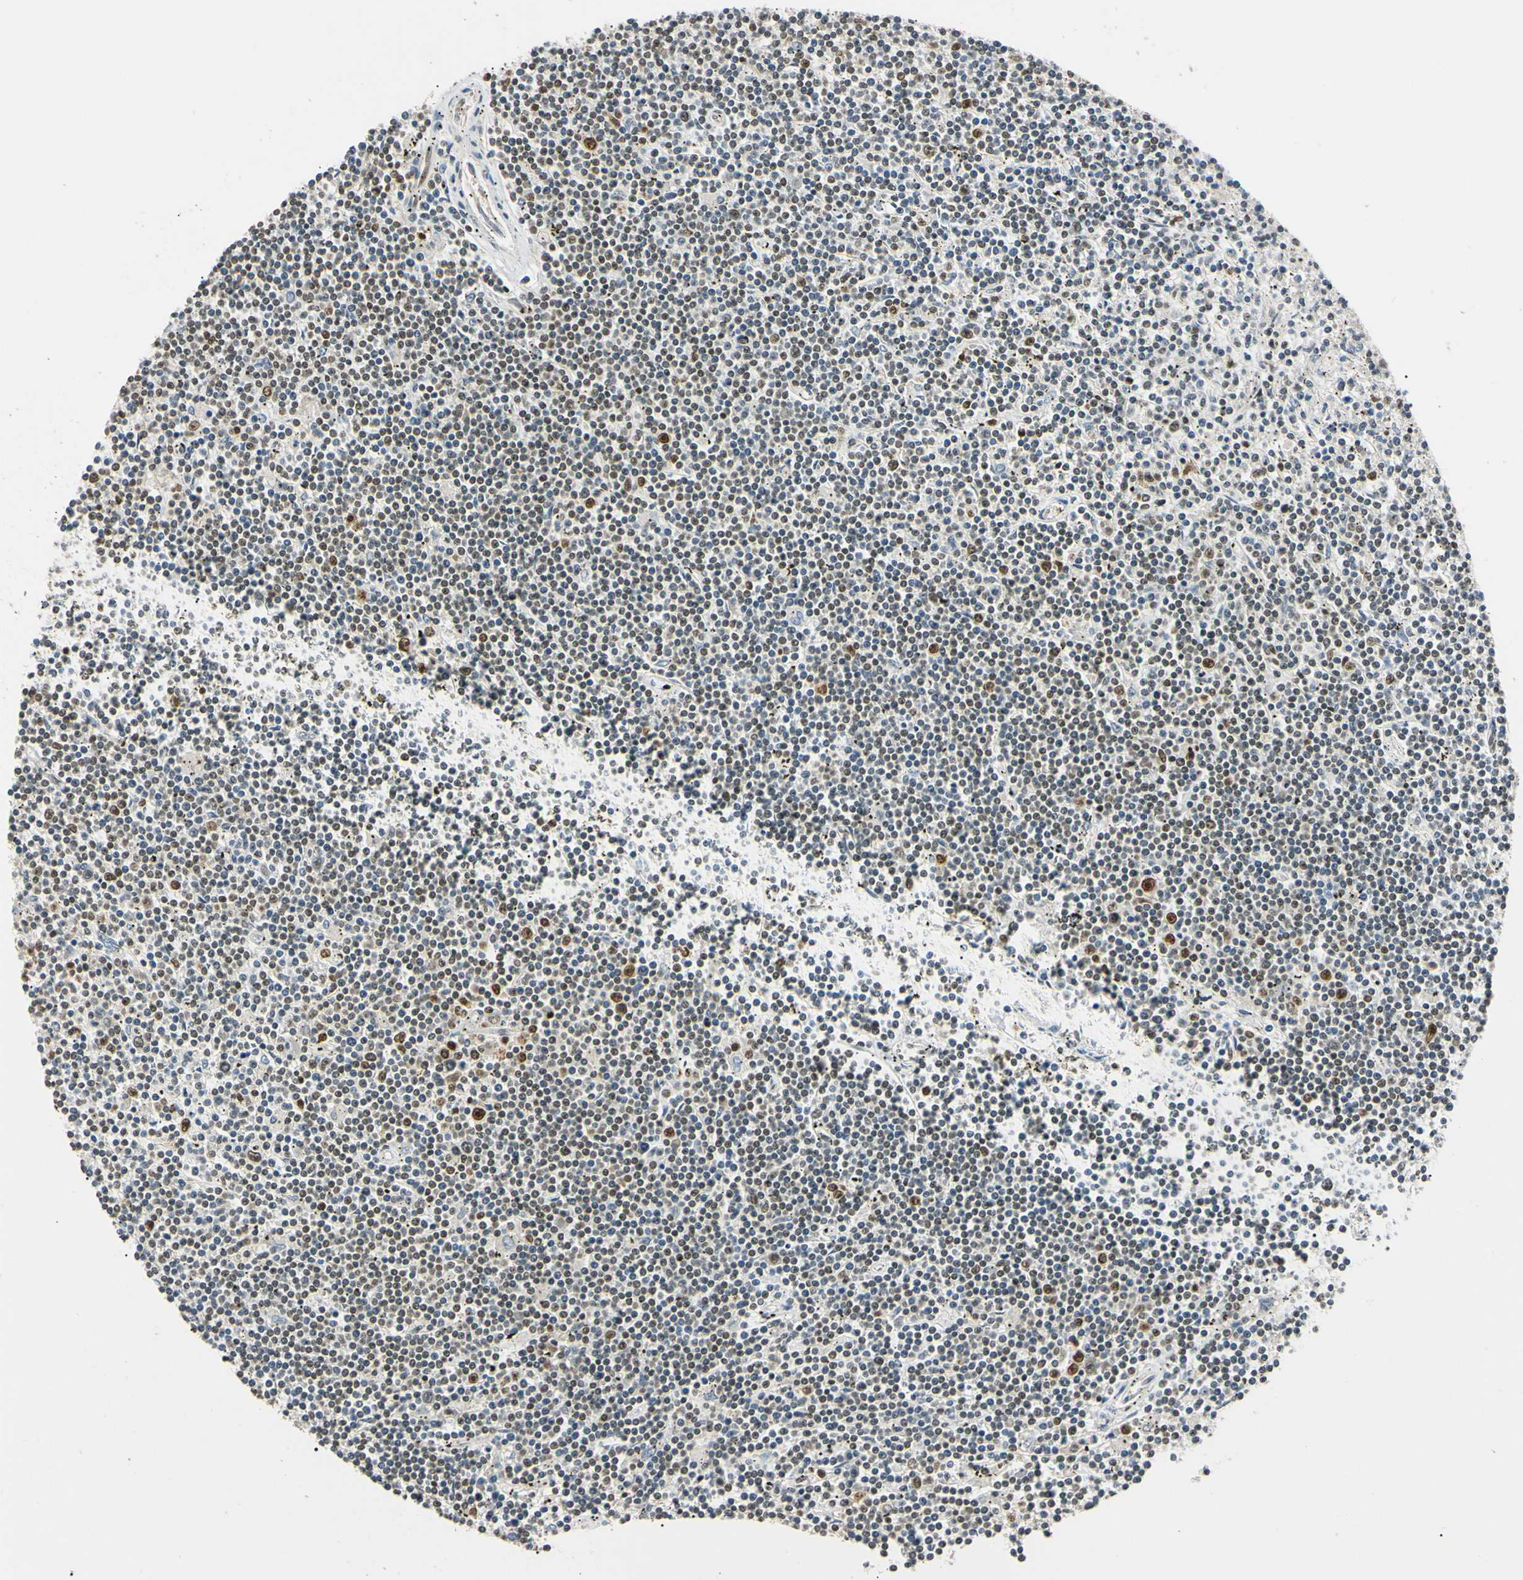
{"staining": {"intensity": "weak", "quantity": ">75%", "location": "nuclear"}, "tissue": "lymphoma", "cell_type": "Tumor cells", "image_type": "cancer", "snomed": [{"axis": "morphology", "description": "Malignant lymphoma, non-Hodgkin's type, Low grade"}, {"axis": "topography", "description": "Spleen"}], "caption": "Immunohistochemistry (IHC) image of lymphoma stained for a protein (brown), which reveals low levels of weak nuclear positivity in approximately >75% of tumor cells.", "gene": "SMARCA5", "patient": {"sex": "male", "age": 76}}